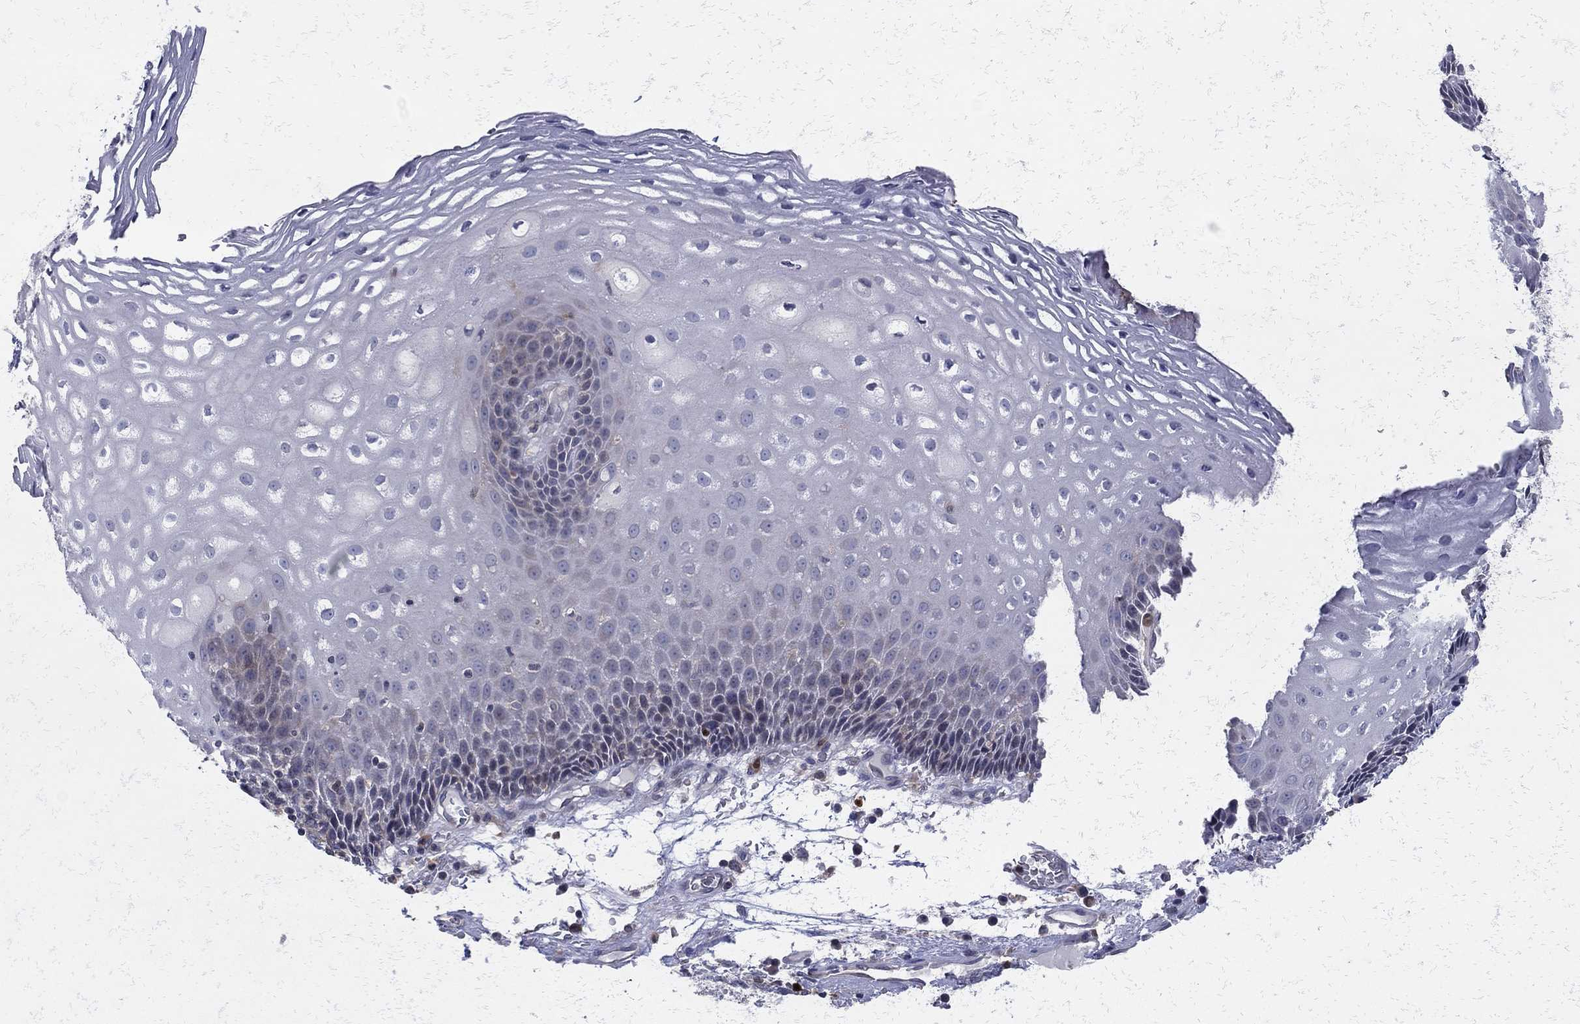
{"staining": {"intensity": "weak", "quantity": "<25%", "location": "cytoplasmic/membranous"}, "tissue": "esophagus", "cell_type": "Squamous epithelial cells", "image_type": "normal", "snomed": [{"axis": "morphology", "description": "Normal tissue, NOS"}, {"axis": "topography", "description": "Esophagus"}], "caption": "Immunohistochemistry (IHC) photomicrograph of normal human esophagus stained for a protein (brown), which displays no expression in squamous epithelial cells.", "gene": "ZNHIT3", "patient": {"sex": "male", "age": 76}}